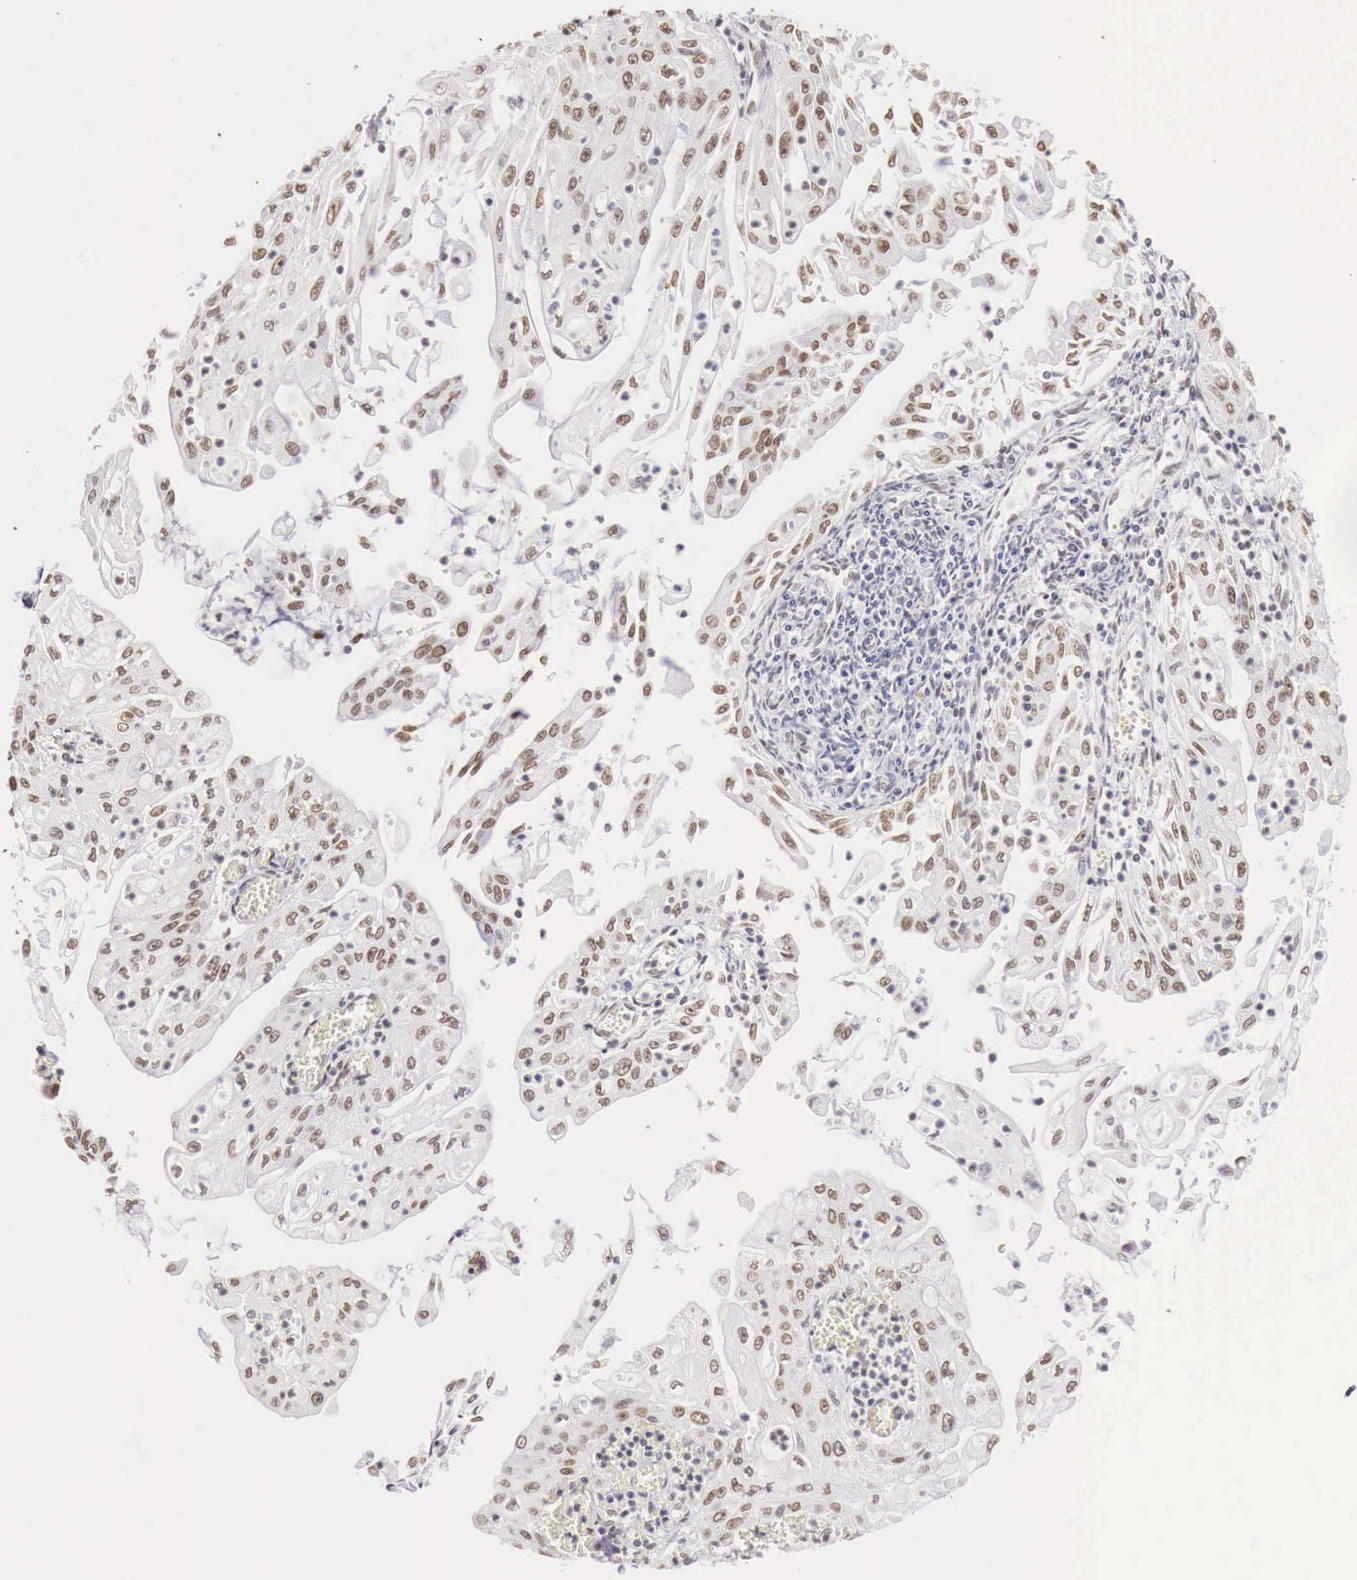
{"staining": {"intensity": "moderate", "quantity": "25%-75%", "location": "nuclear"}, "tissue": "endometrial cancer", "cell_type": "Tumor cells", "image_type": "cancer", "snomed": [{"axis": "morphology", "description": "Adenocarcinoma, NOS"}, {"axis": "topography", "description": "Endometrium"}], "caption": "This photomicrograph exhibits adenocarcinoma (endometrial) stained with IHC to label a protein in brown. The nuclear of tumor cells show moderate positivity for the protein. Nuclei are counter-stained blue.", "gene": "PHF14", "patient": {"sex": "female", "age": 75}}